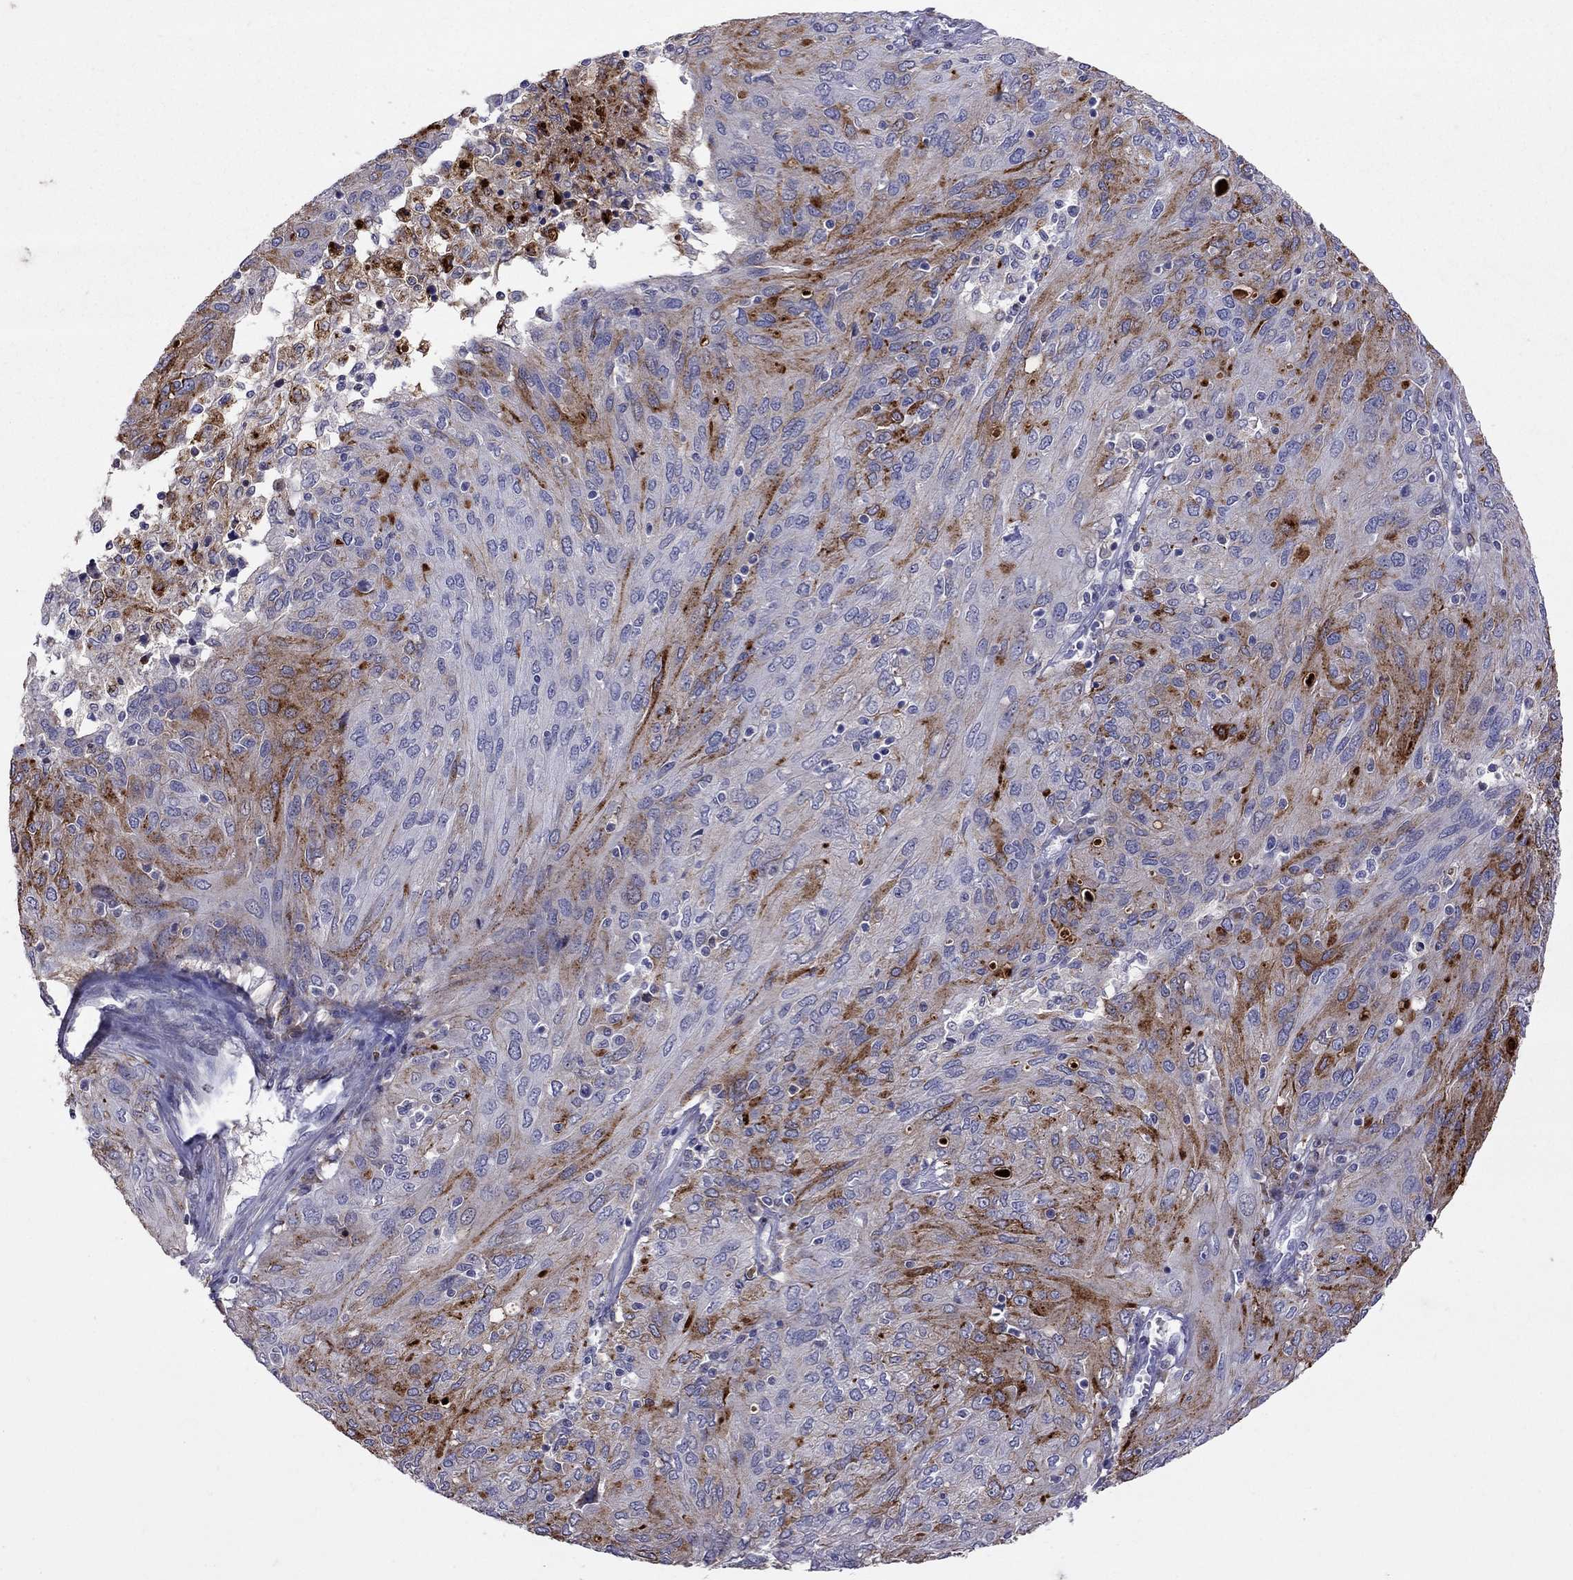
{"staining": {"intensity": "strong", "quantity": "<25%", "location": "cytoplasmic/membranous"}, "tissue": "ovarian cancer", "cell_type": "Tumor cells", "image_type": "cancer", "snomed": [{"axis": "morphology", "description": "Carcinoma, endometroid"}, {"axis": "topography", "description": "Ovary"}], "caption": "Immunohistochemistry (DAB) staining of human ovarian cancer demonstrates strong cytoplasmic/membranous protein staining in about <25% of tumor cells. The staining is performed using DAB (3,3'-diaminobenzidine) brown chromogen to label protein expression. The nuclei are counter-stained blue using hematoxylin.", "gene": "SERPINA3", "patient": {"sex": "female", "age": 50}}